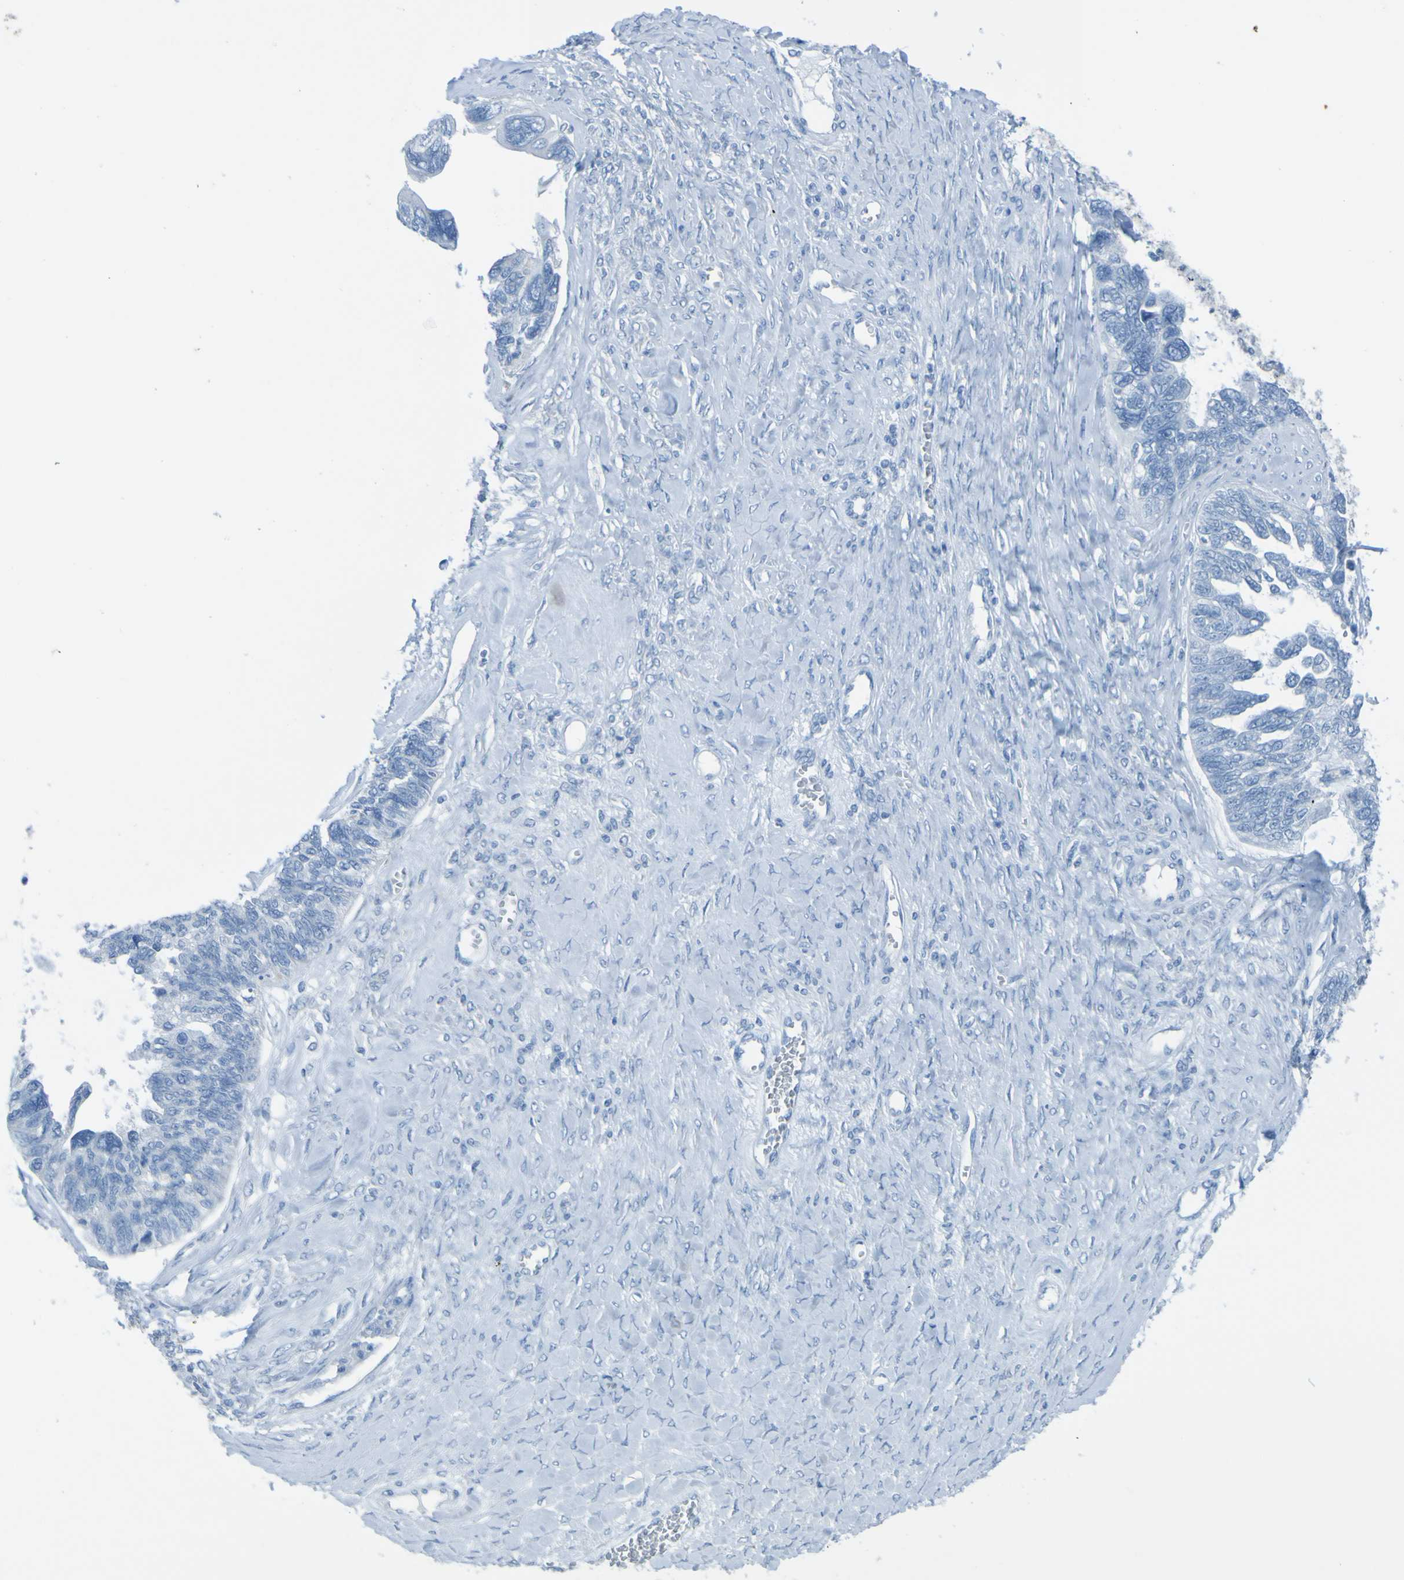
{"staining": {"intensity": "negative", "quantity": "none", "location": "none"}, "tissue": "ovarian cancer", "cell_type": "Tumor cells", "image_type": "cancer", "snomed": [{"axis": "morphology", "description": "Cystadenocarcinoma, serous, NOS"}, {"axis": "topography", "description": "Ovary"}], "caption": "Immunohistochemical staining of human ovarian serous cystadenocarcinoma exhibits no significant positivity in tumor cells.", "gene": "ACMSD", "patient": {"sex": "female", "age": 79}}